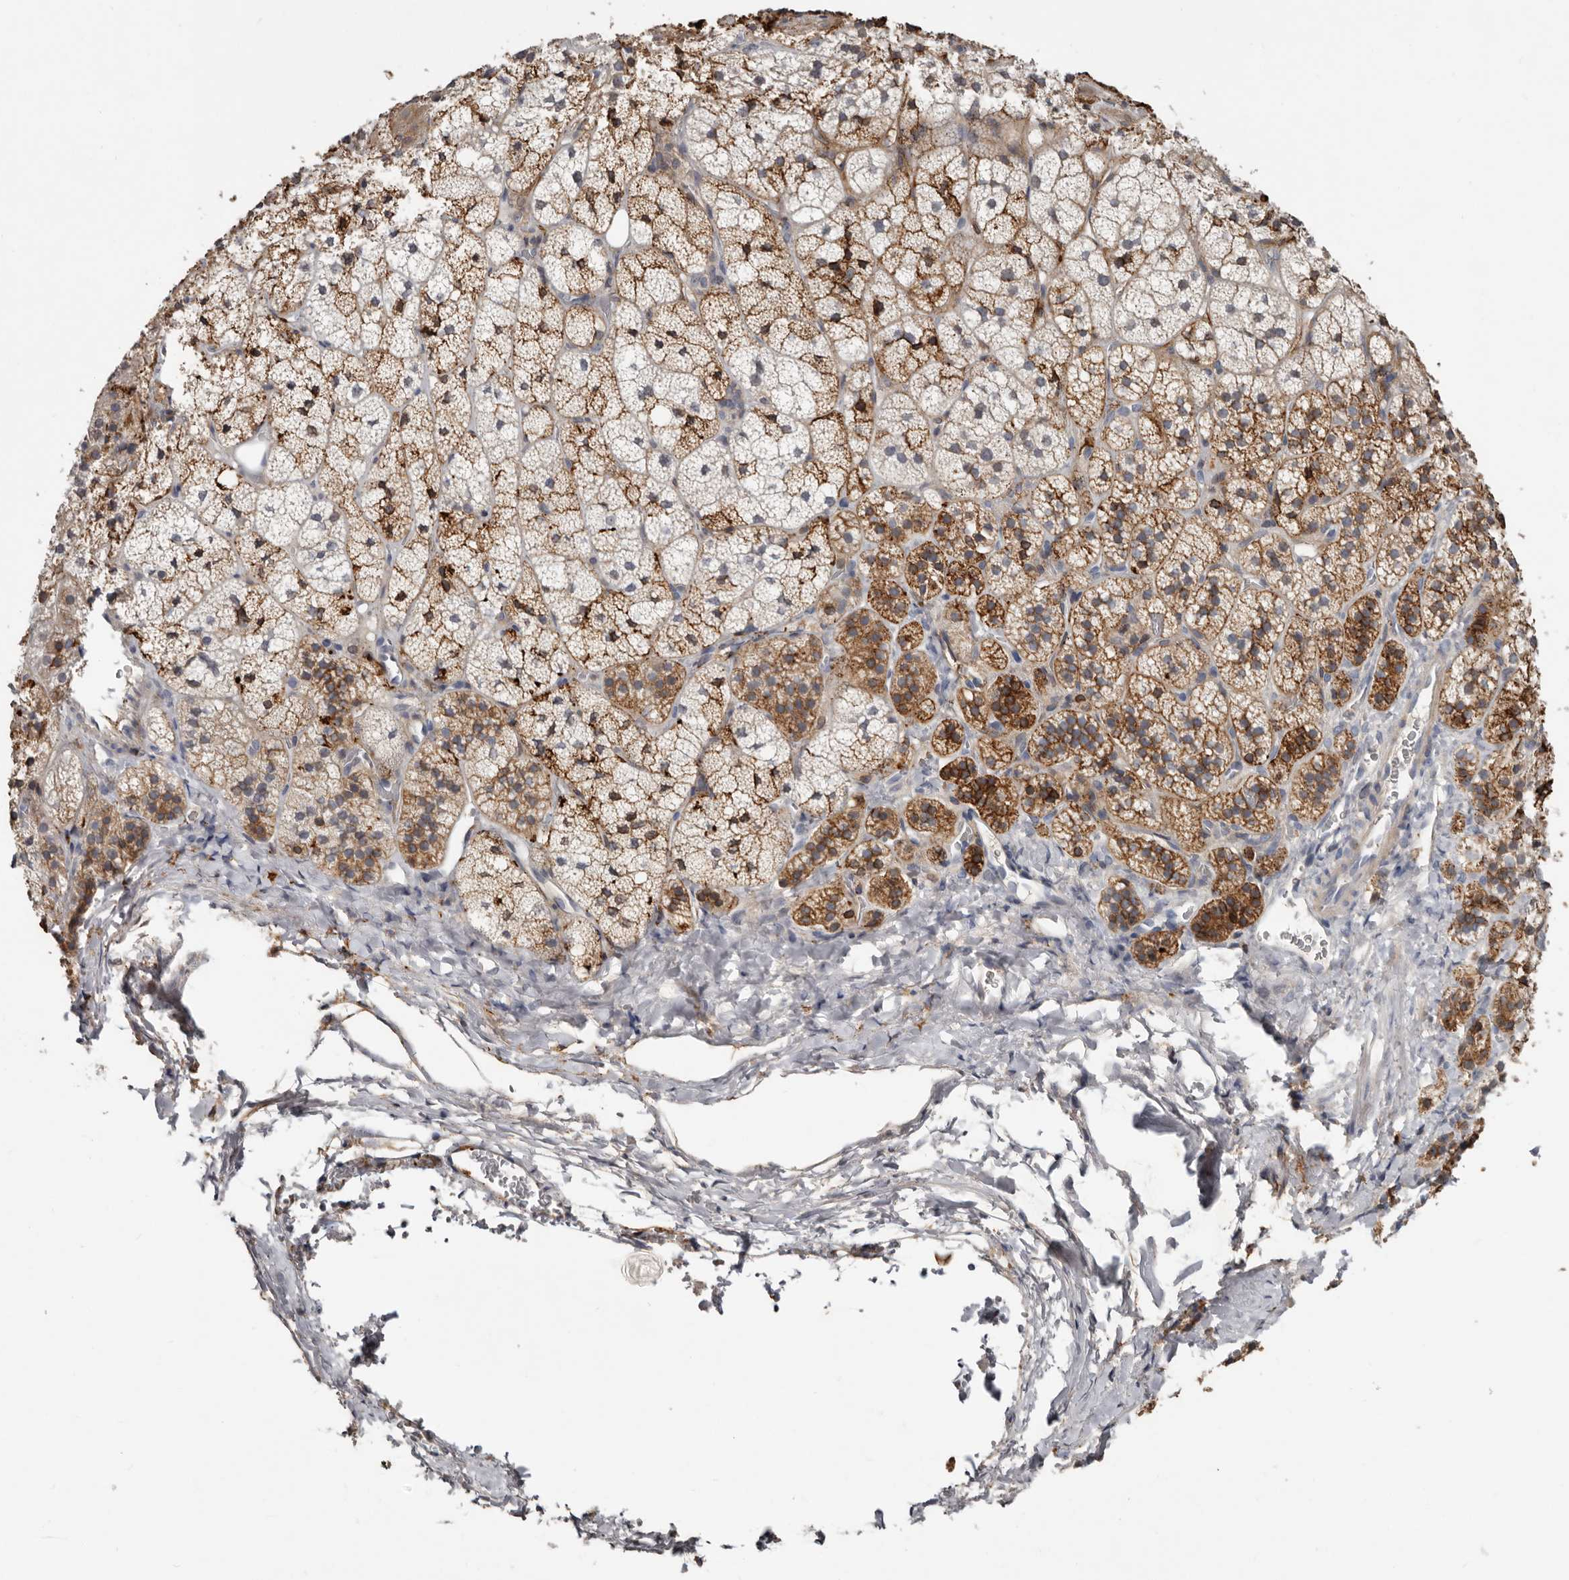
{"staining": {"intensity": "moderate", "quantity": ">75%", "location": "cytoplasmic/membranous"}, "tissue": "adrenal gland", "cell_type": "Glandular cells", "image_type": "normal", "snomed": [{"axis": "morphology", "description": "Normal tissue, NOS"}, {"axis": "topography", "description": "Adrenal gland"}], "caption": "Protein staining of benign adrenal gland reveals moderate cytoplasmic/membranous positivity in about >75% of glandular cells. (IHC, brightfield microscopy, high magnification).", "gene": "KIF26B", "patient": {"sex": "female", "age": 44}}